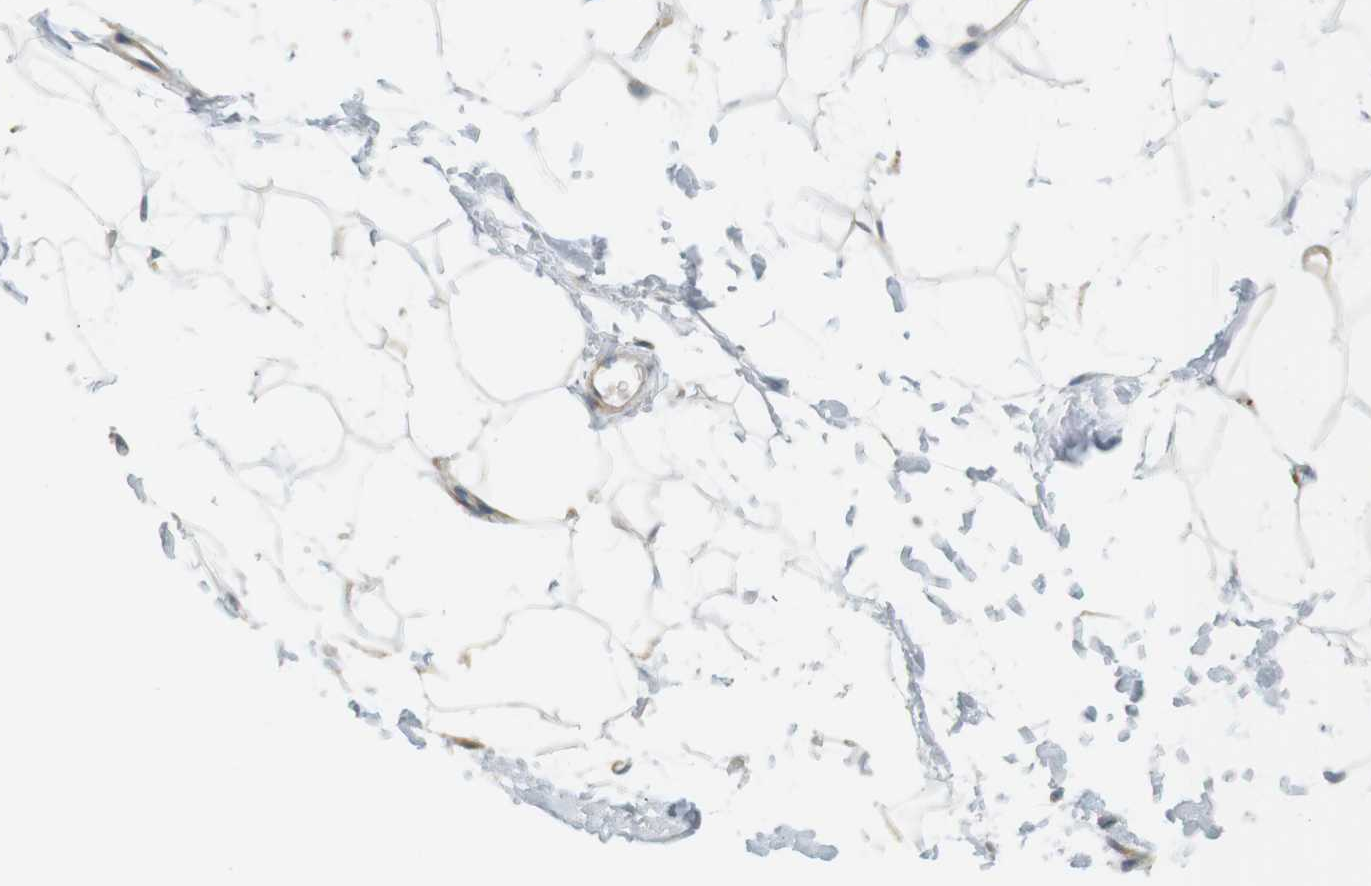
{"staining": {"intensity": "negative", "quantity": "none", "location": "none"}, "tissue": "adipose tissue", "cell_type": "Adipocytes", "image_type": "normal", "snomed": [{"axis": "morphology", "description": "Normal tissue, NOS"}, {"axis": "topography", "description": "Soft tissue"}], "caption": "IHC histopathology image of normal human adipose tissue stained for a protein (brown), which shows no staining in adipocytes.", "gene": "PDE3A", "patient": {"sex": "male", "age": 72}}